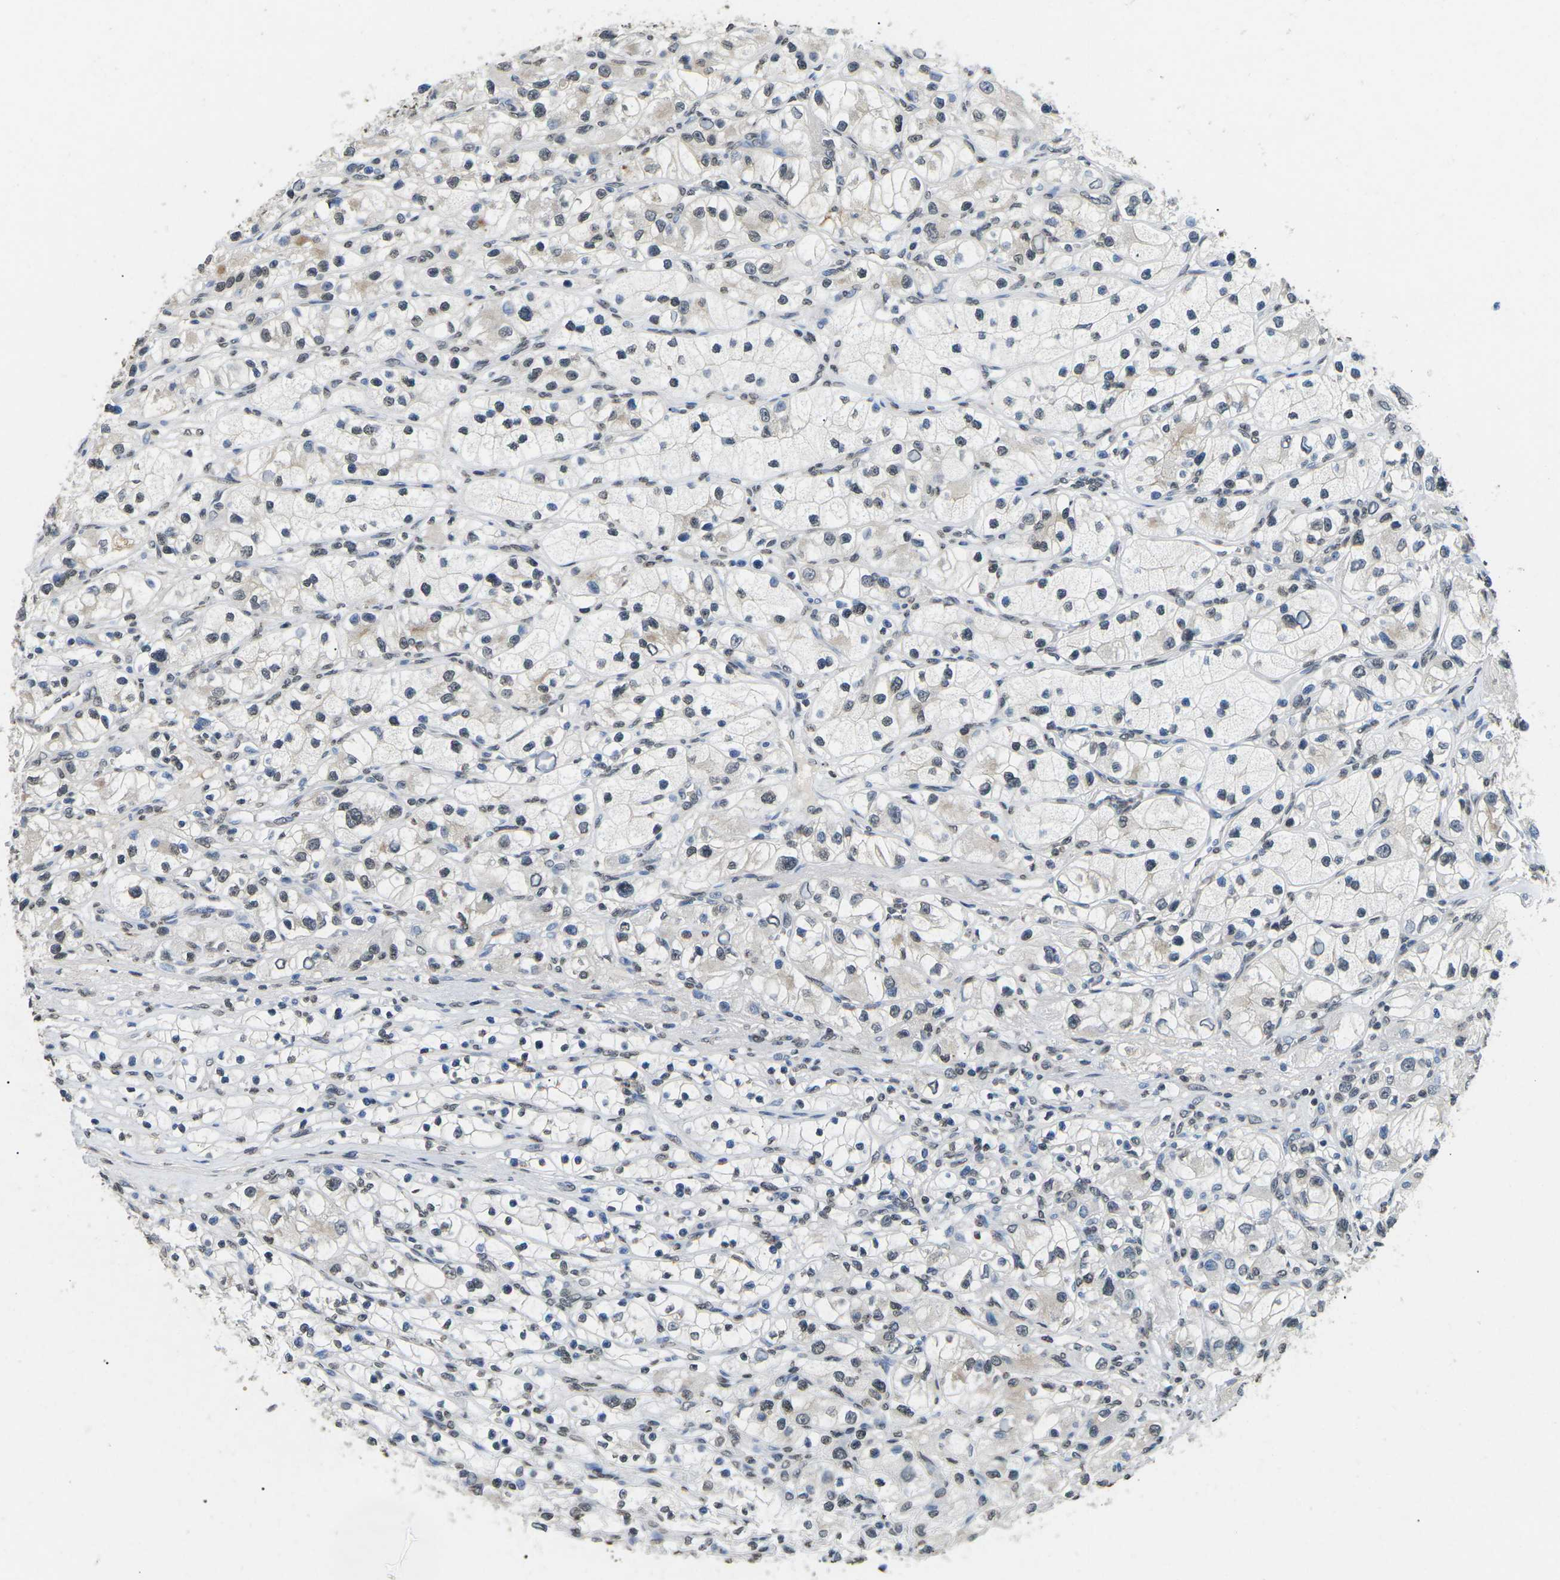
{"staining": {"intensity": "negative", "quantity": "none", "location": "none"}, "tissue": "renal cancer", "cell_type": "Tumor cells", "image_type": "cancer", "snomed": [{"axis": "morphology", "description": "Adenocarcinoma, NOS"}, {"axis": "topography", "description": "Kidney"}], "caption": "DAB (3,3'-diaminobenzidine) immunohistochemical staining of adenocarcinoma (renal) reveals no significant expression in tumor cells. (Stains: DAB IHC with hematoxylin counter stain, Microscopy: brightfield microscopy at high magnification).", "gene": "SCNN1B", "patient": {"sex": "female", "age": 57}}